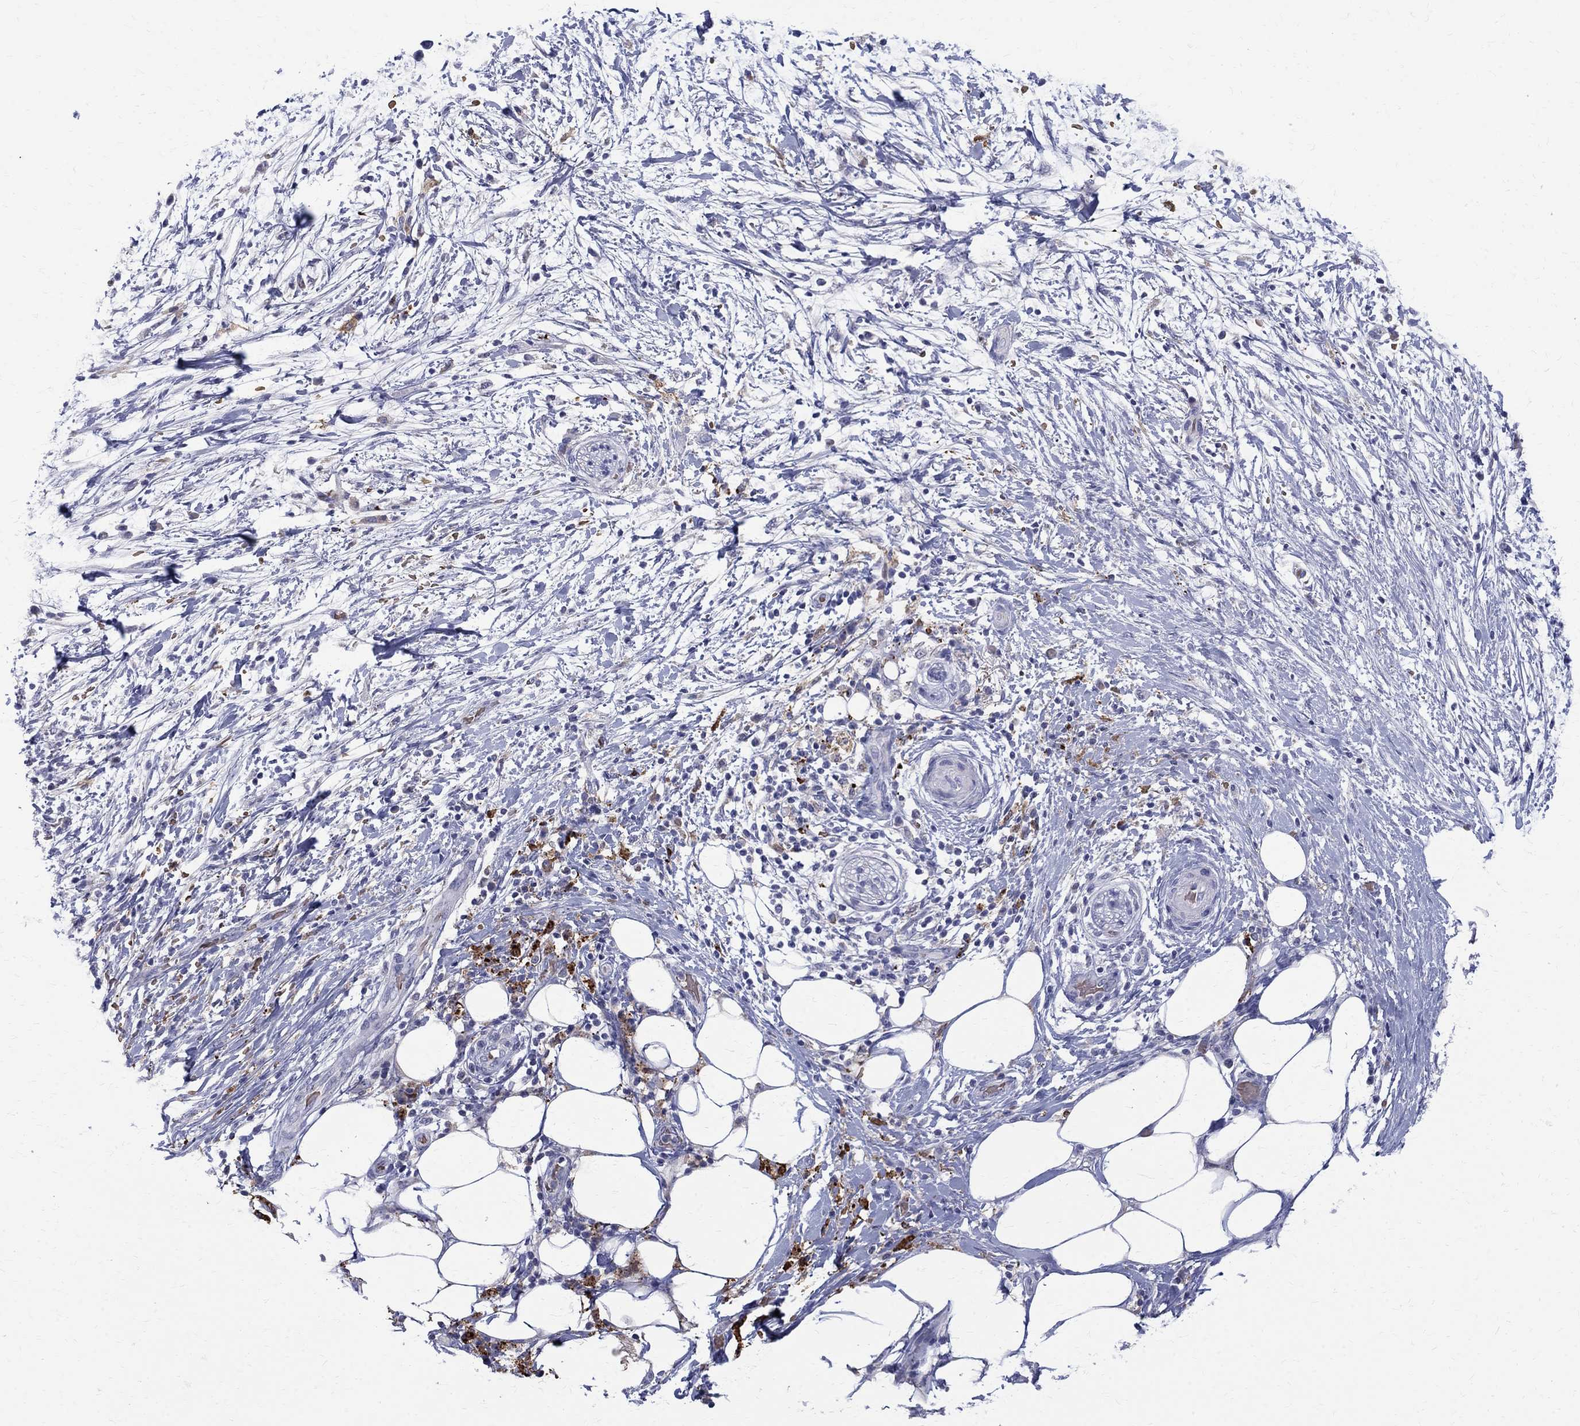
{"staining": {"intensity": "negative", "quantity": "none", "location": "none"}, "tissue": "pancreatic cancer", "cell_type": "Tumor cells", "image_type": "cancer", "snomed": [{"axis": "morphology", "description": "Adenocarcinoma, NOS"}, {"axis": "topography", "description": "Pancreas"}], "caption": "Image shows no protein staining in tumor cells of pancreatic cancer (adenocarcinoma) tissue.", "gene": "AGER", "patient": {"sex": "female", "age": 72}}